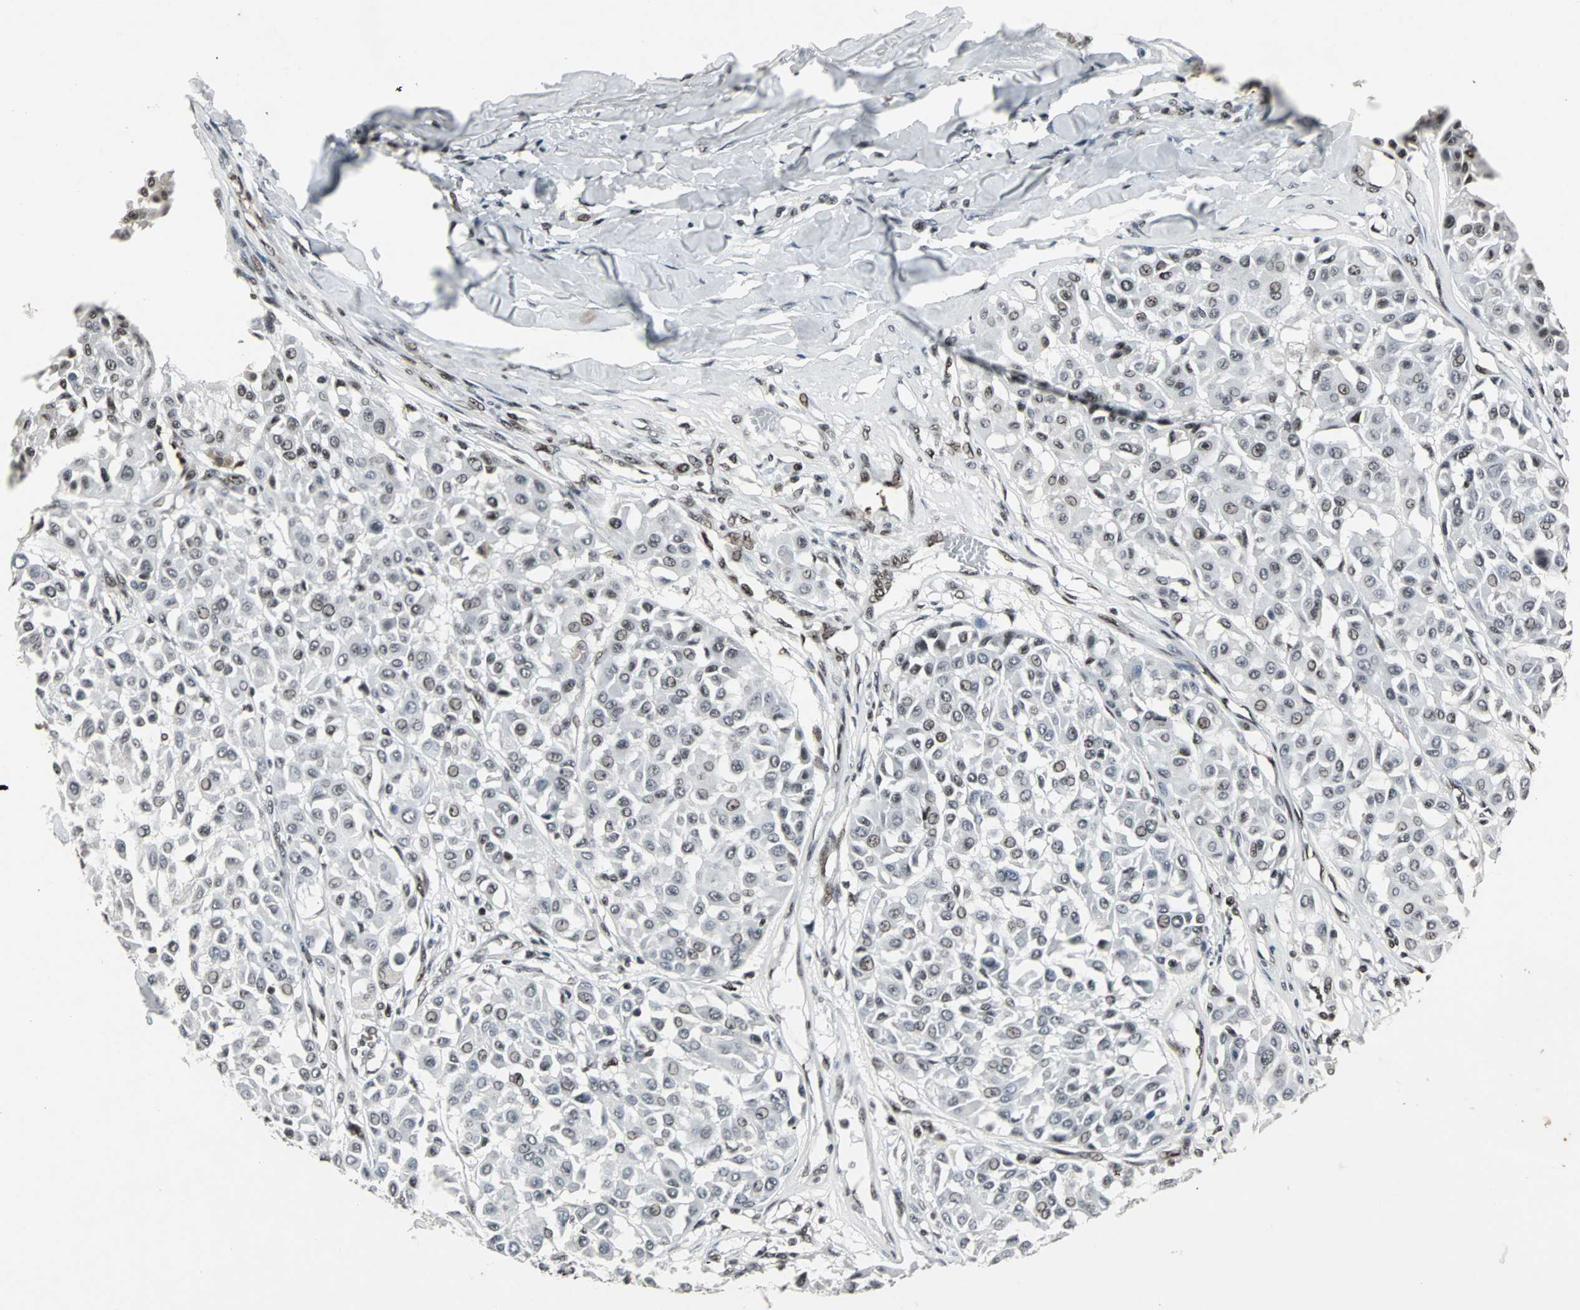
{"staining": {"intensity": "weak", "quantity": "25%-75%", "location": "nuclear"}, "tissue": "melanoma", "cell_type": "Tumor cells", "image_type": "cancer", "snomed": [{"axis": "morphology", "description": "Malignant melanoma, Metastatic site"}, {"axis": "topography", "description": "Soft tissue"}], "caption": "Malignant melanoma (metastatic site) stained for a protein displays weak nuclear positivity in tumor cells. Nuclei are stained in blue.", "gene": "PNKP", "patient": {"sex": "male", "age": 41}}